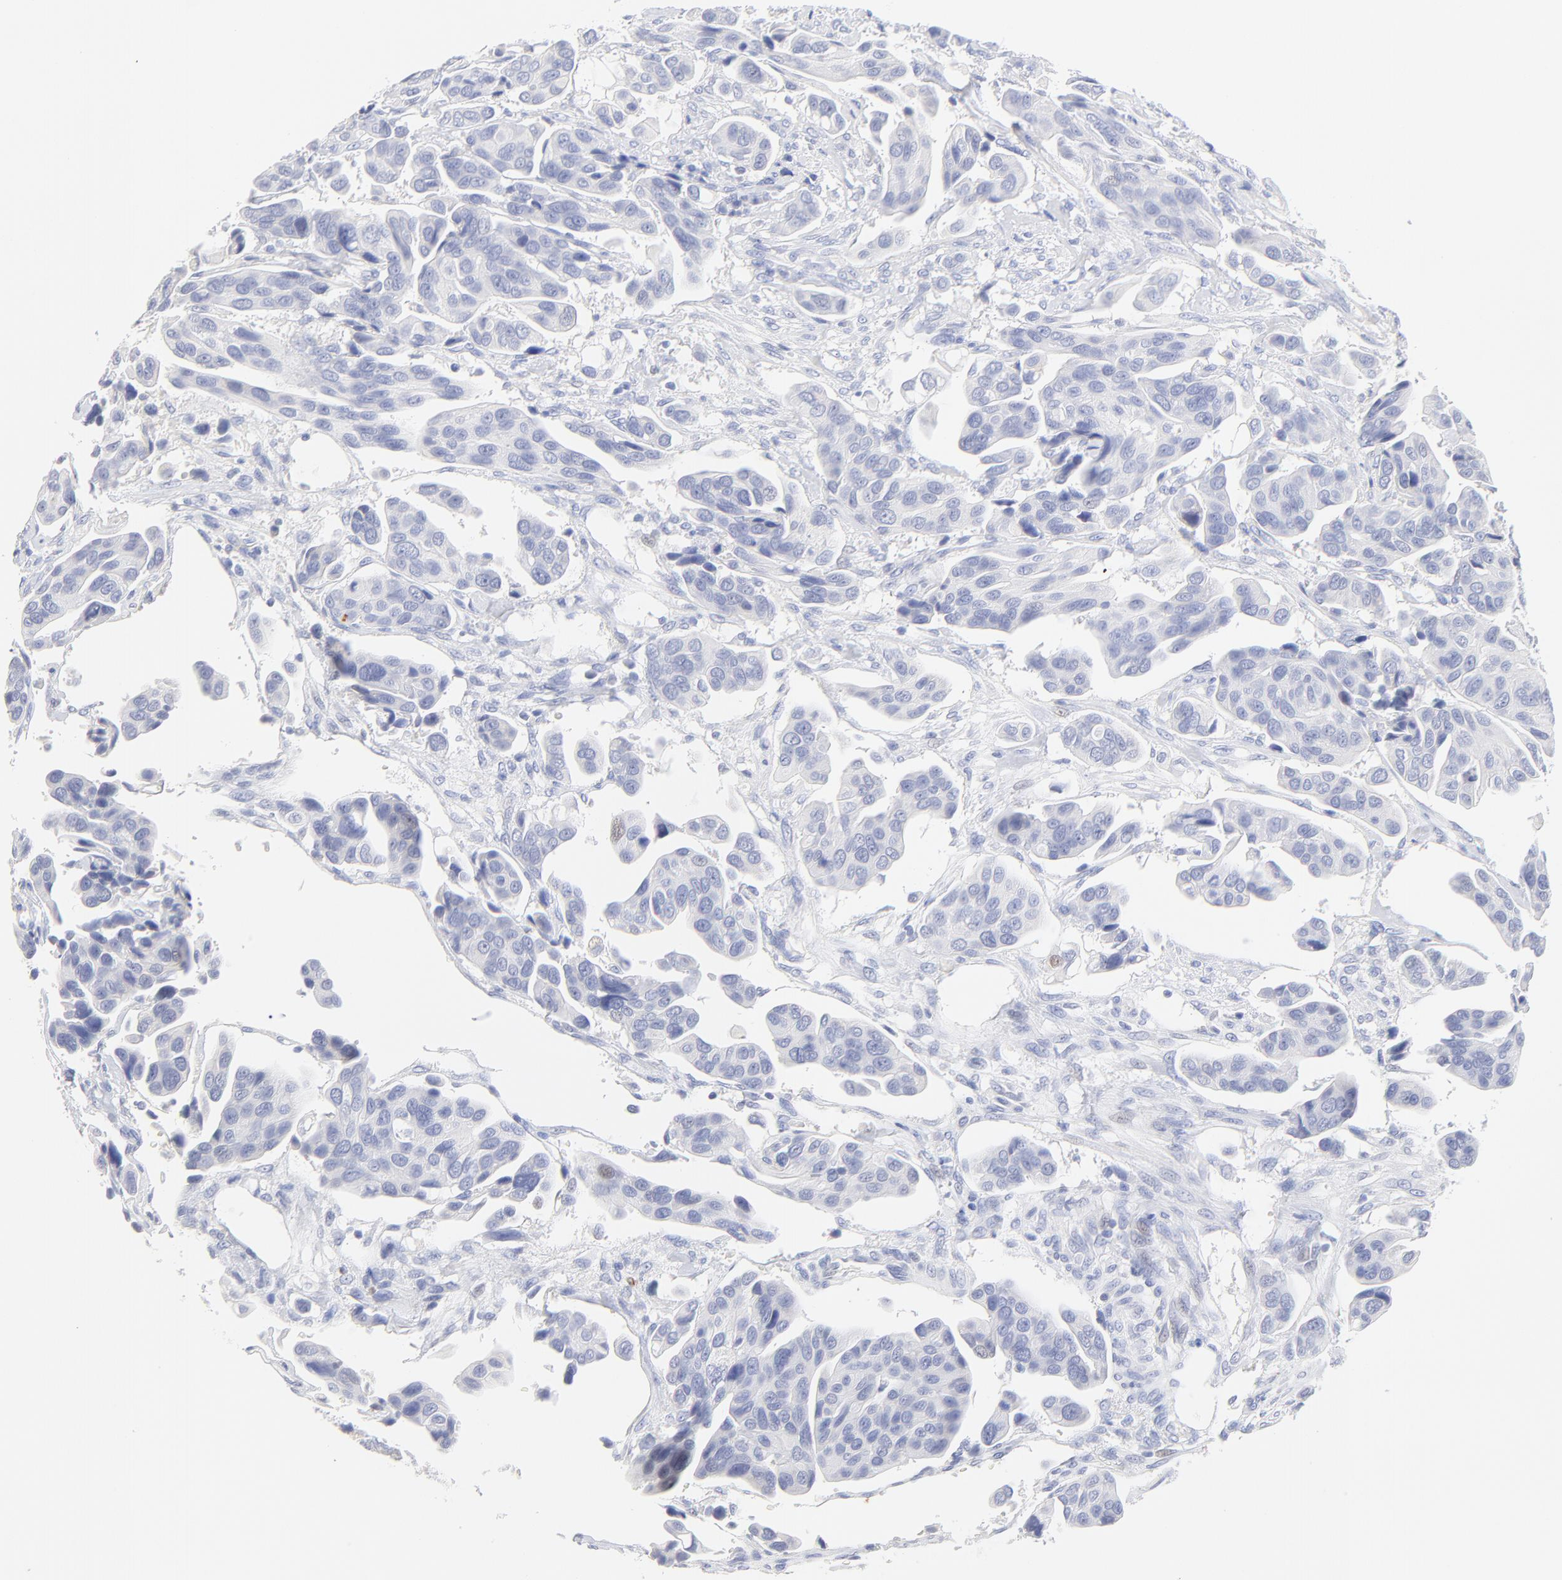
{"staining": {"intensity": "negative", "quantity": "none", "location": "none"}, "tissue": "urothelial cancer", "cell_type": "Tumor cells", "image_type": "cancer", "snomed": [{"axis": "morphology", "description": "Adenocarcinoma, NOS"}, {"axis": "topography", "description": "Urinary bladder"}], "caption": "There is no significant positivity in tumor cells of urothelial cancer.", "gene": "SULT4A1", "patient": {"sex": "male", "age": 61}}